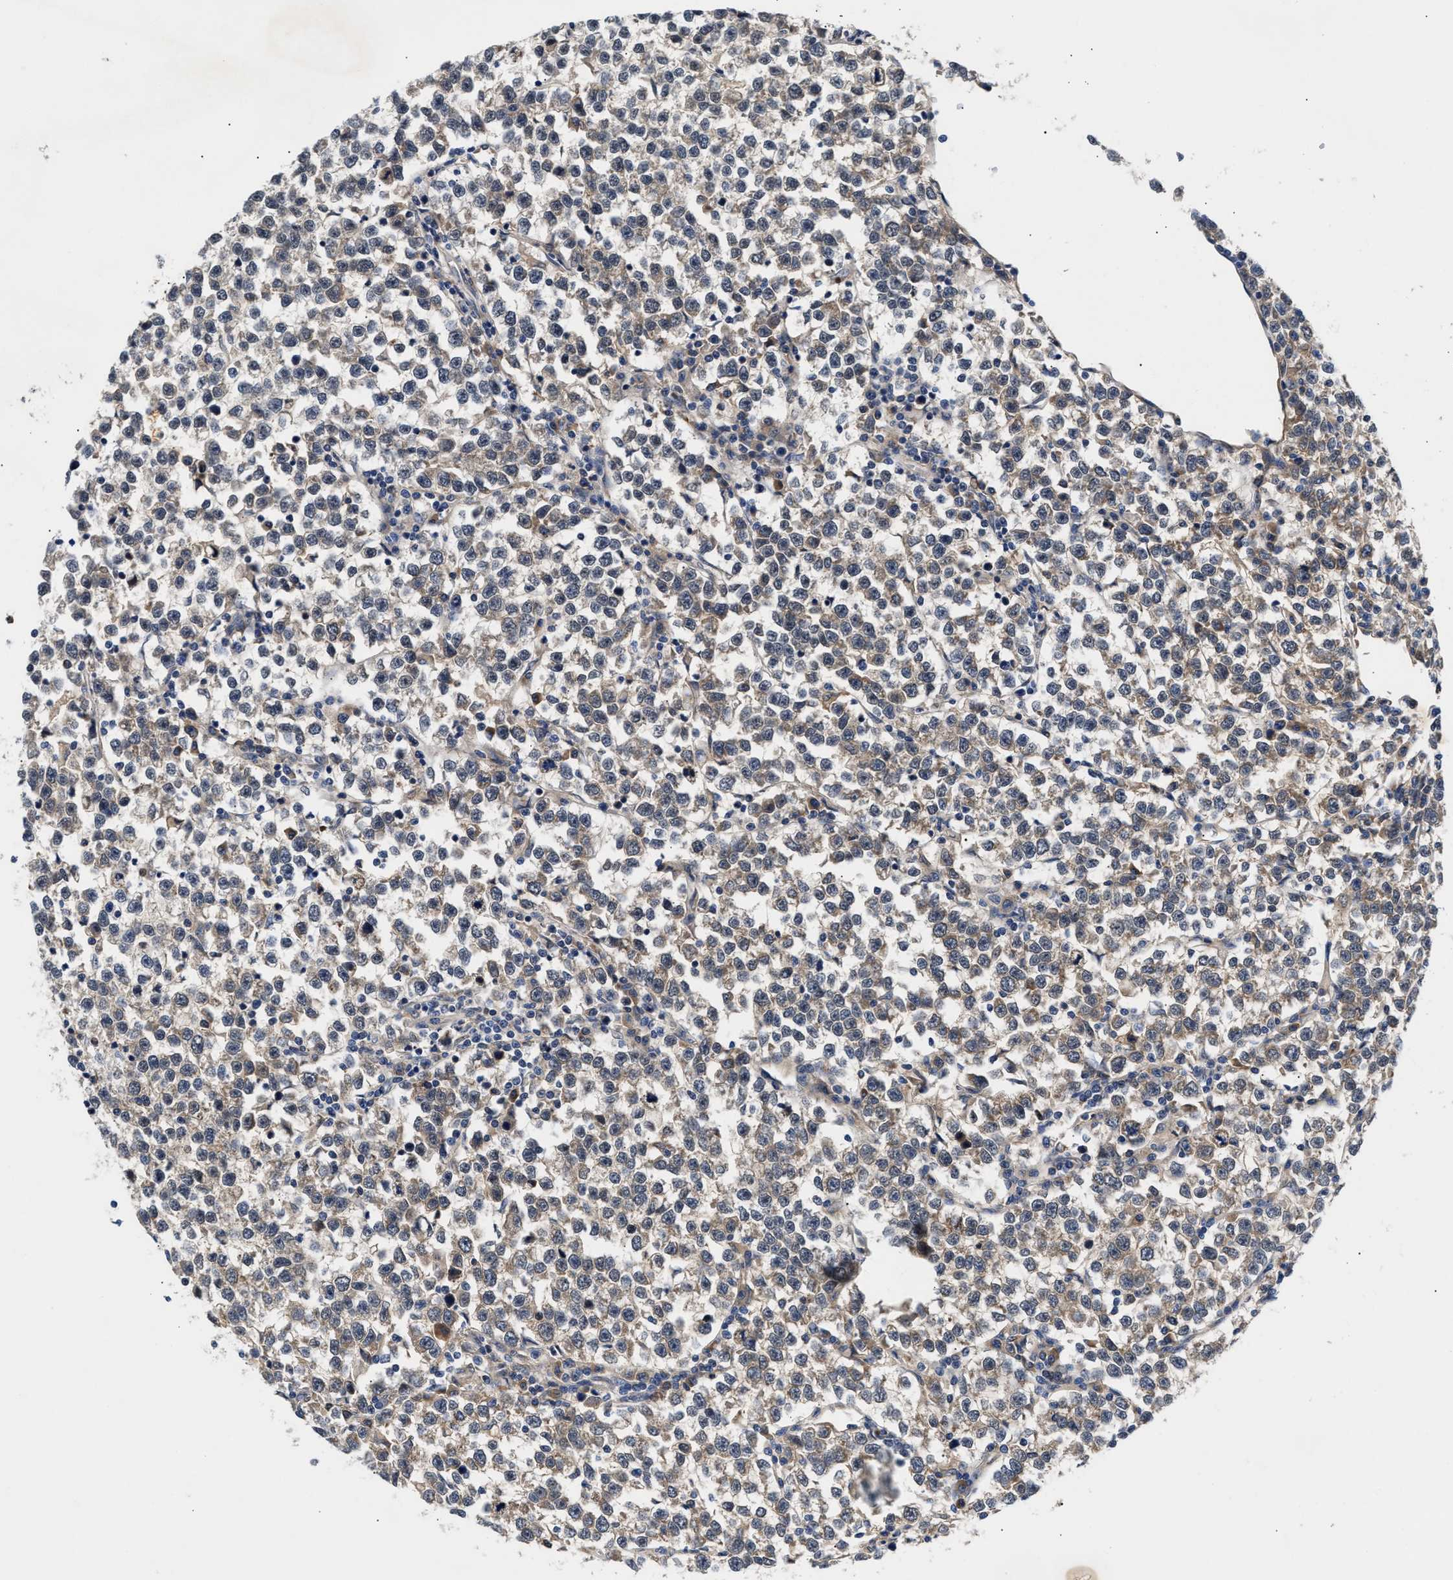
{"staining": {"intensity": "weak", "quantity": "25%-75%", "location": "cytoplasmic/membranous"}, "tissue": "testis cancer", "cell_type": "Tumor cells", "image_type": "cancer", "snomed": [{"axis": "morphology", "description": "Normal tissue, NOS"}, {"axis": "morphology", "description": "Seminoma, NOS"}, {"axis": "topography", "description": "Testis"}], "caption": "Protein expression by immunohistochemistry (IHC) reveals weak cytoplasmic/membranous expression in about 25%-75% of tumor cells in testis cancer (seminoma). (DAB (3,3'-diaminobenzidine) IHC with brightfield microscopy, high magnification).", "gene": "CCDC146", "patient": {"sex": "male", "age": 43}}